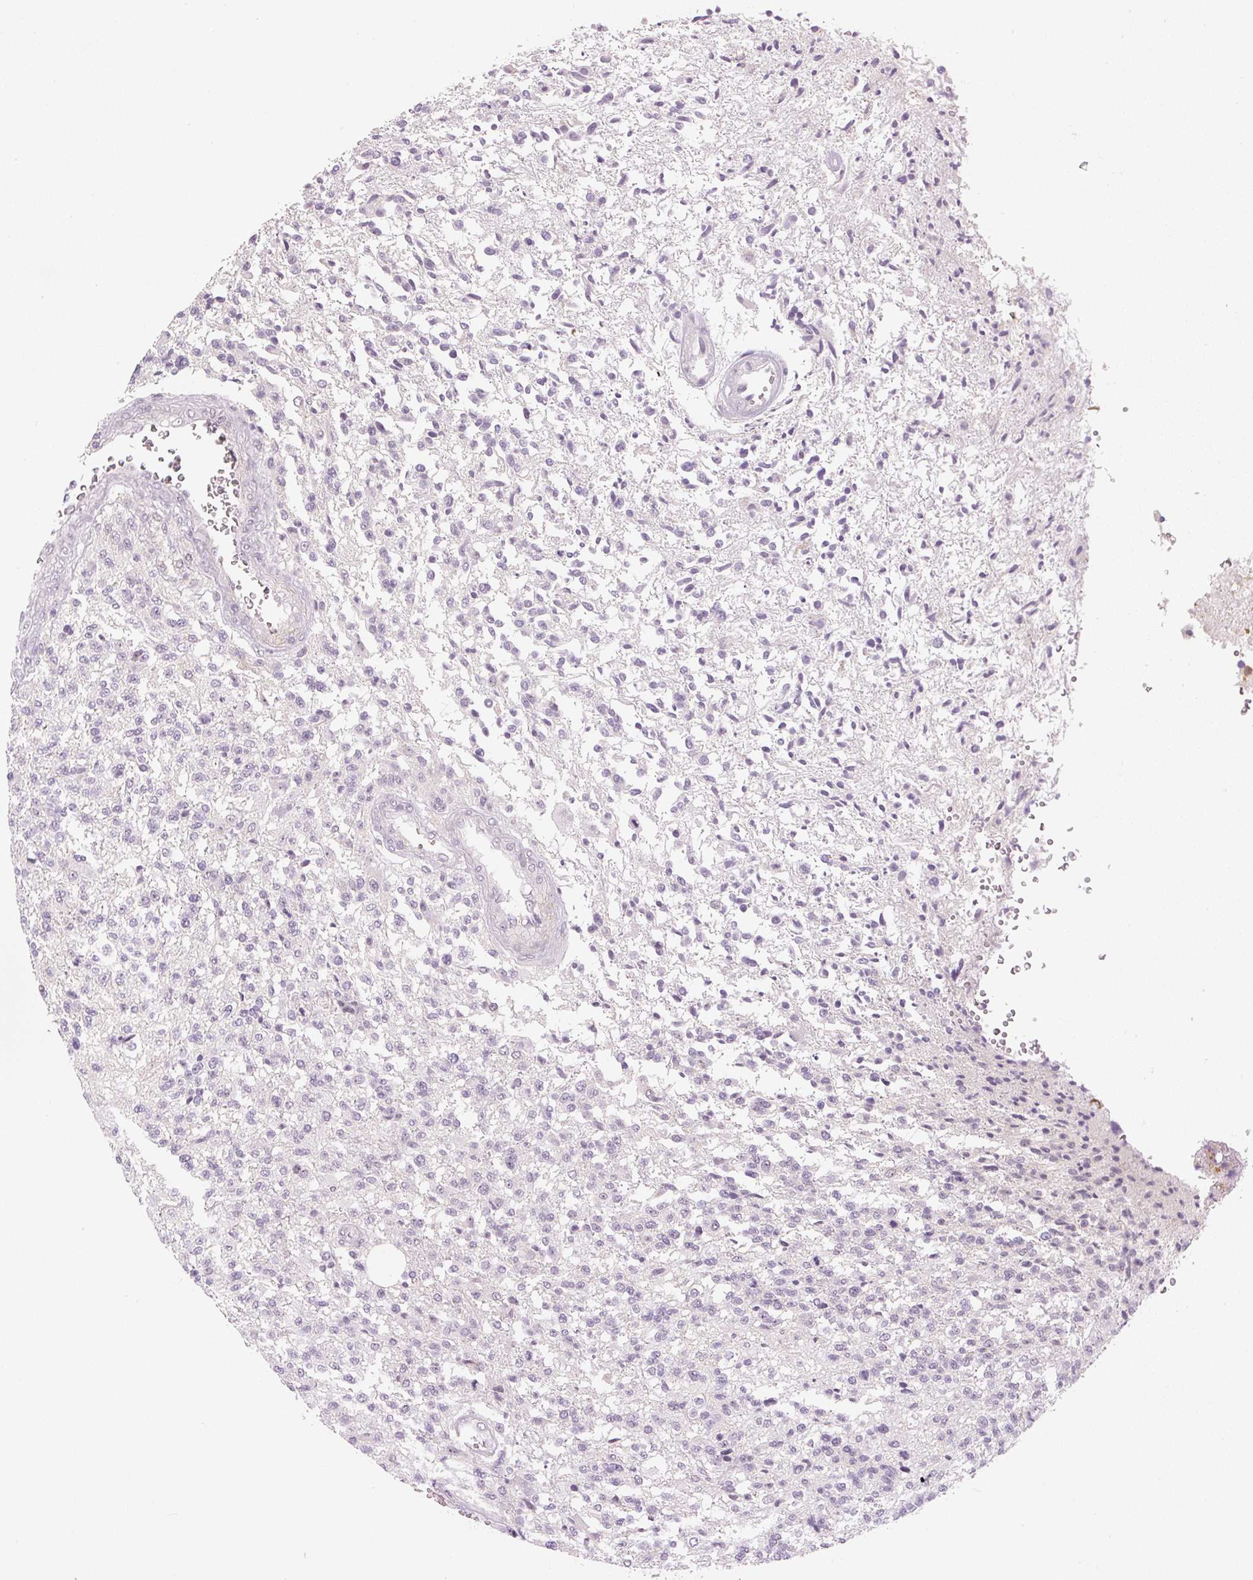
{"staining": {"intensity": "negative", "quantity": "none", "location": "none"}, "tissue": "glioma", "cell_type": "Tumor cells", "image_type": "cancer", "snomed": [{"axis": "morphology", "description": "Glioma, malignant, High grade"}, {"axis": "topography", "description": "Brain"}], "caption": "Photomicrograph shows no protein expression in tumor cells of malignant high-grade glioma tissue. (DAB immunohistochemistry (IHC) with hematoxylin counter stain).", "gene": "SGF29", "patient": {"sex": "male", "age": 56}}